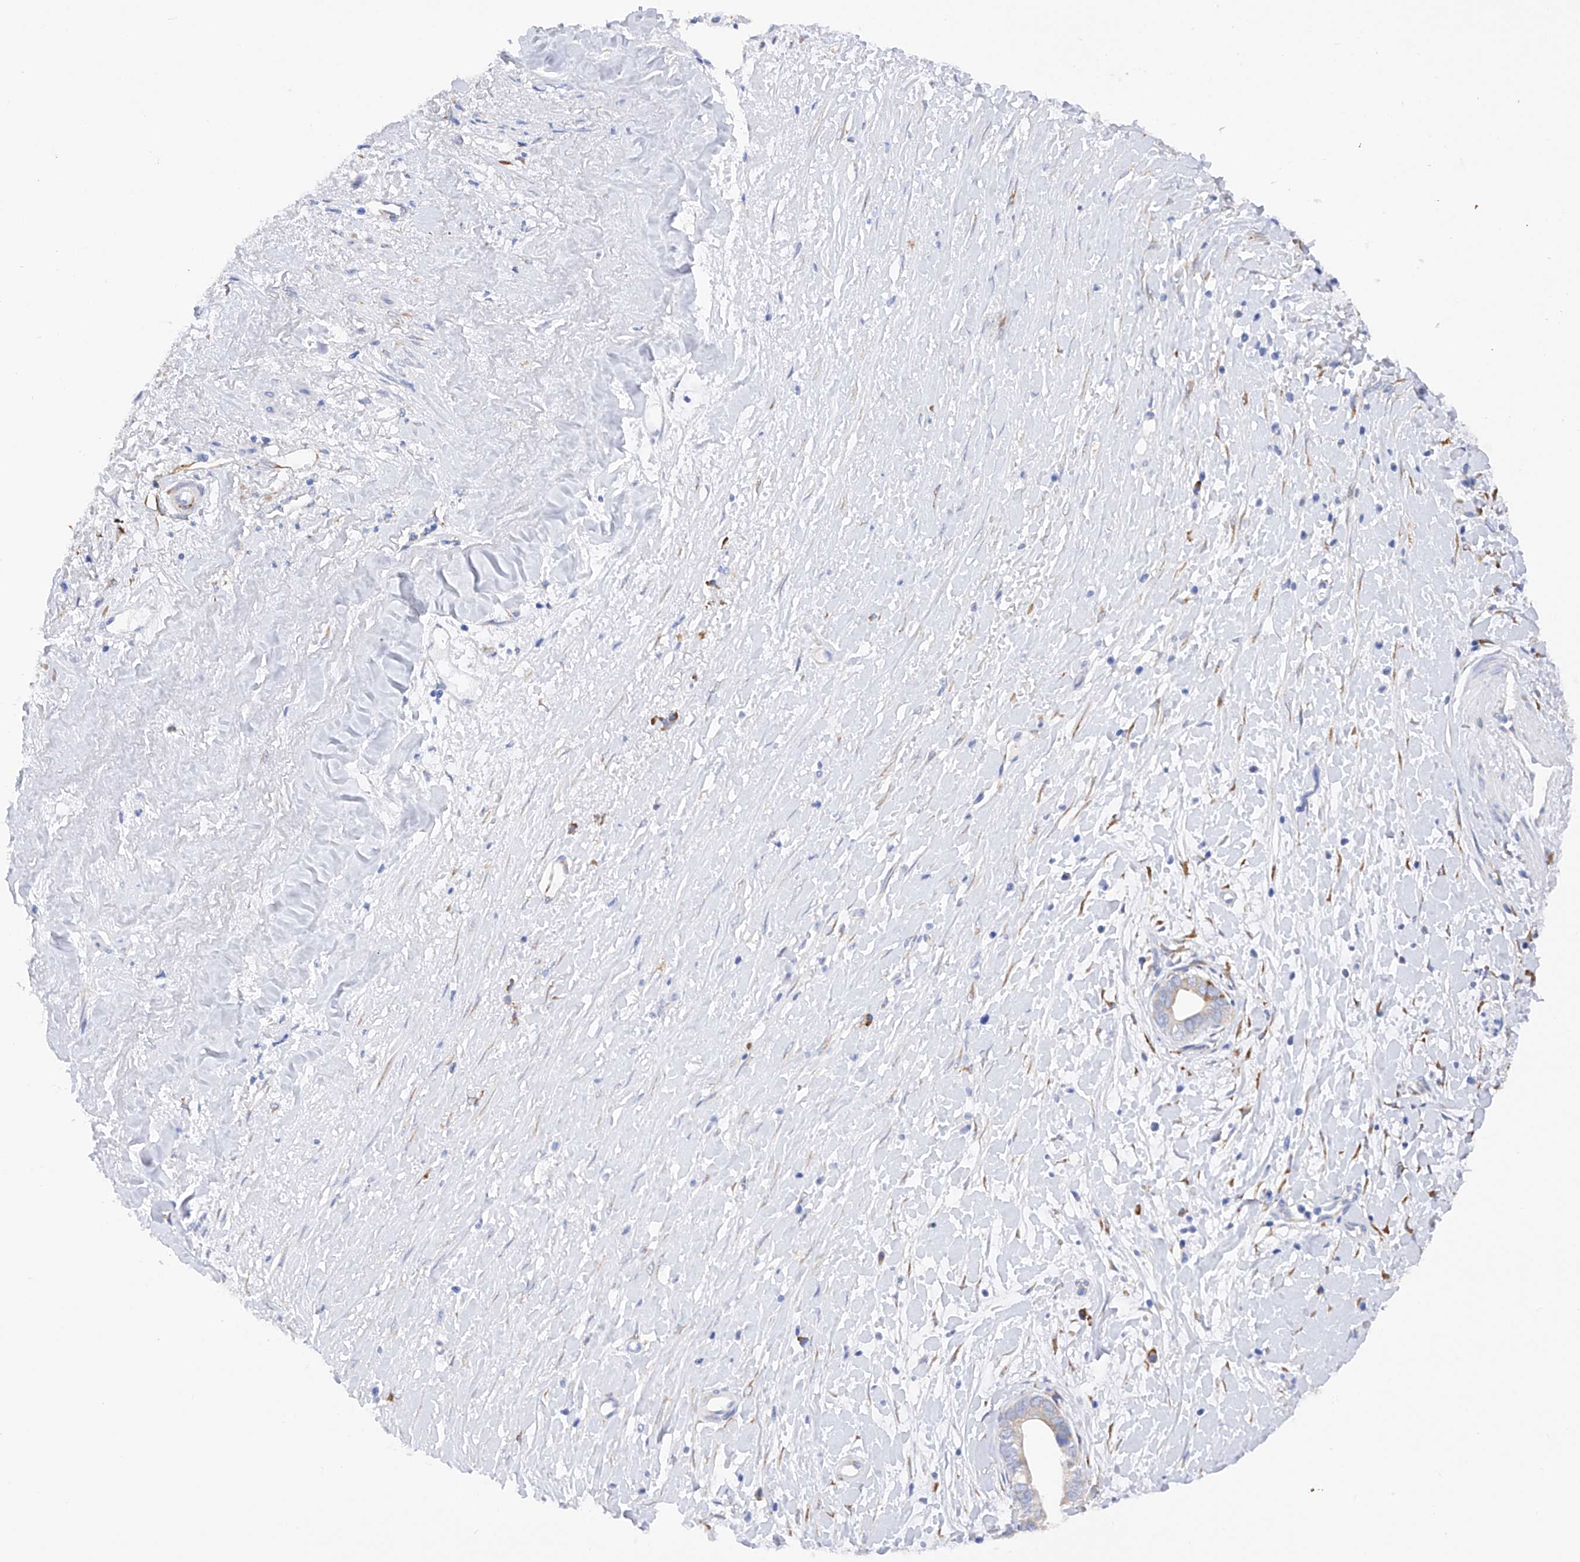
{"staining": {"intensity": "negative", "quantity": "none", "location": "none"}, "tissue": "liver cancer", "cell_type": "Tumor cells", "image_type": "cancer", "snomed": [{"axis": "morphology", "description": "Cholangiocarcinoma"}, {"axis": "topography", "description": "Liver"}], "caption": "Cholangiocarcinoma (liver) was stained to show a protein in brown. There is no significant expression in tumor cells.", "gene": "PDIA5", "patient": {"sex": "female", "age": 79}}